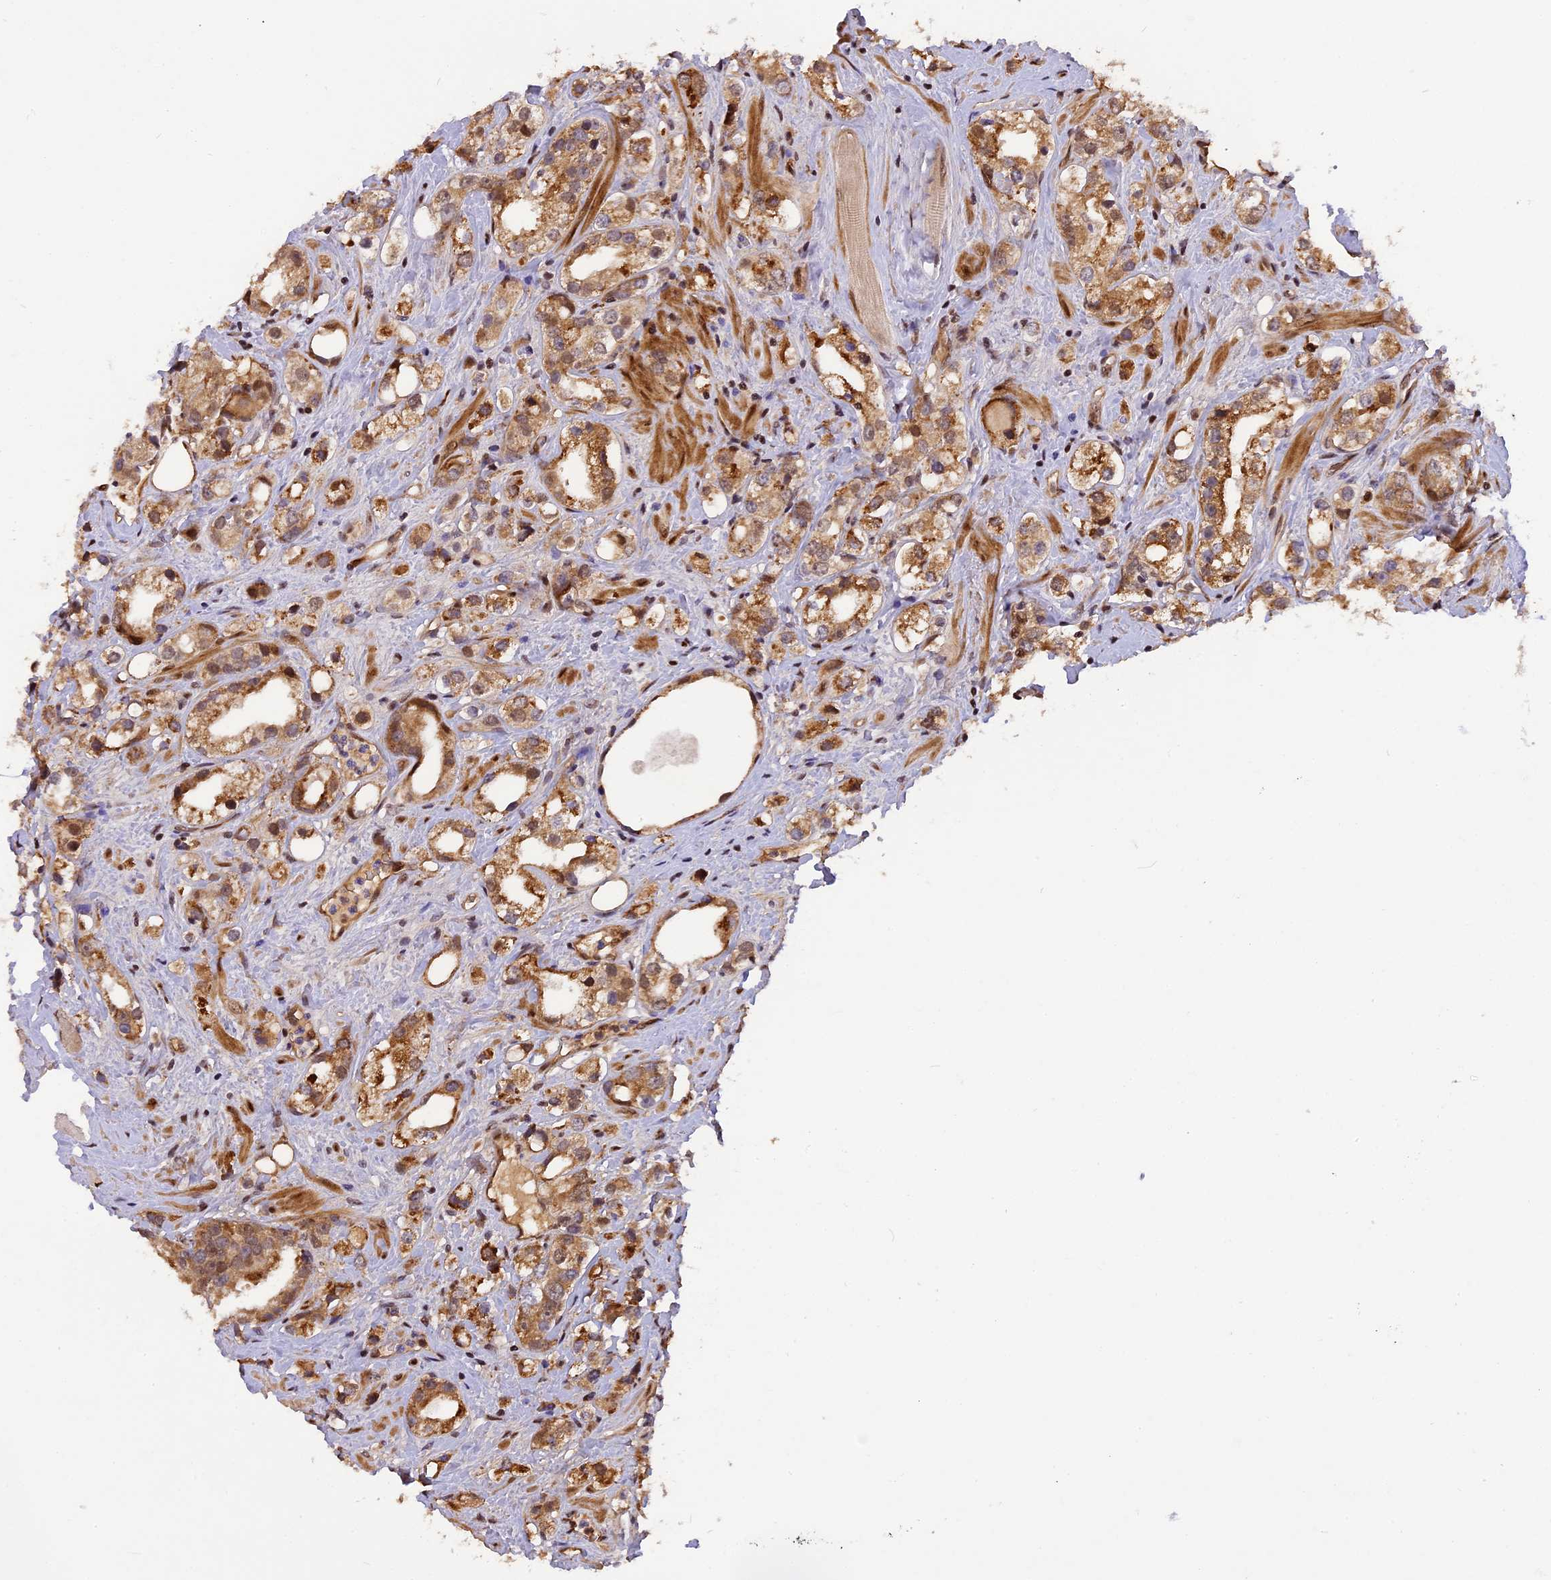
{"staining": {"intensity": "moderate", "quantity": ">75%", "location": "cytoplasmic/membranous"}, "tissue": "prostate cancer", "cell_type": "Tumor cells", "image_type": "cancer", "snomed": [{"axis": "morphology", "description": "Adenocarcinoma, NOS"}, {"axis": "topography", "description": "Prostate"}], "caption": "Protein expression analysis of prostate cancer reveals moderate cytoplasmic/membranous expression in about >75% of tumor cells.", "gene": "MICALL1", "patient": {"sex": "male", "age": 79}}